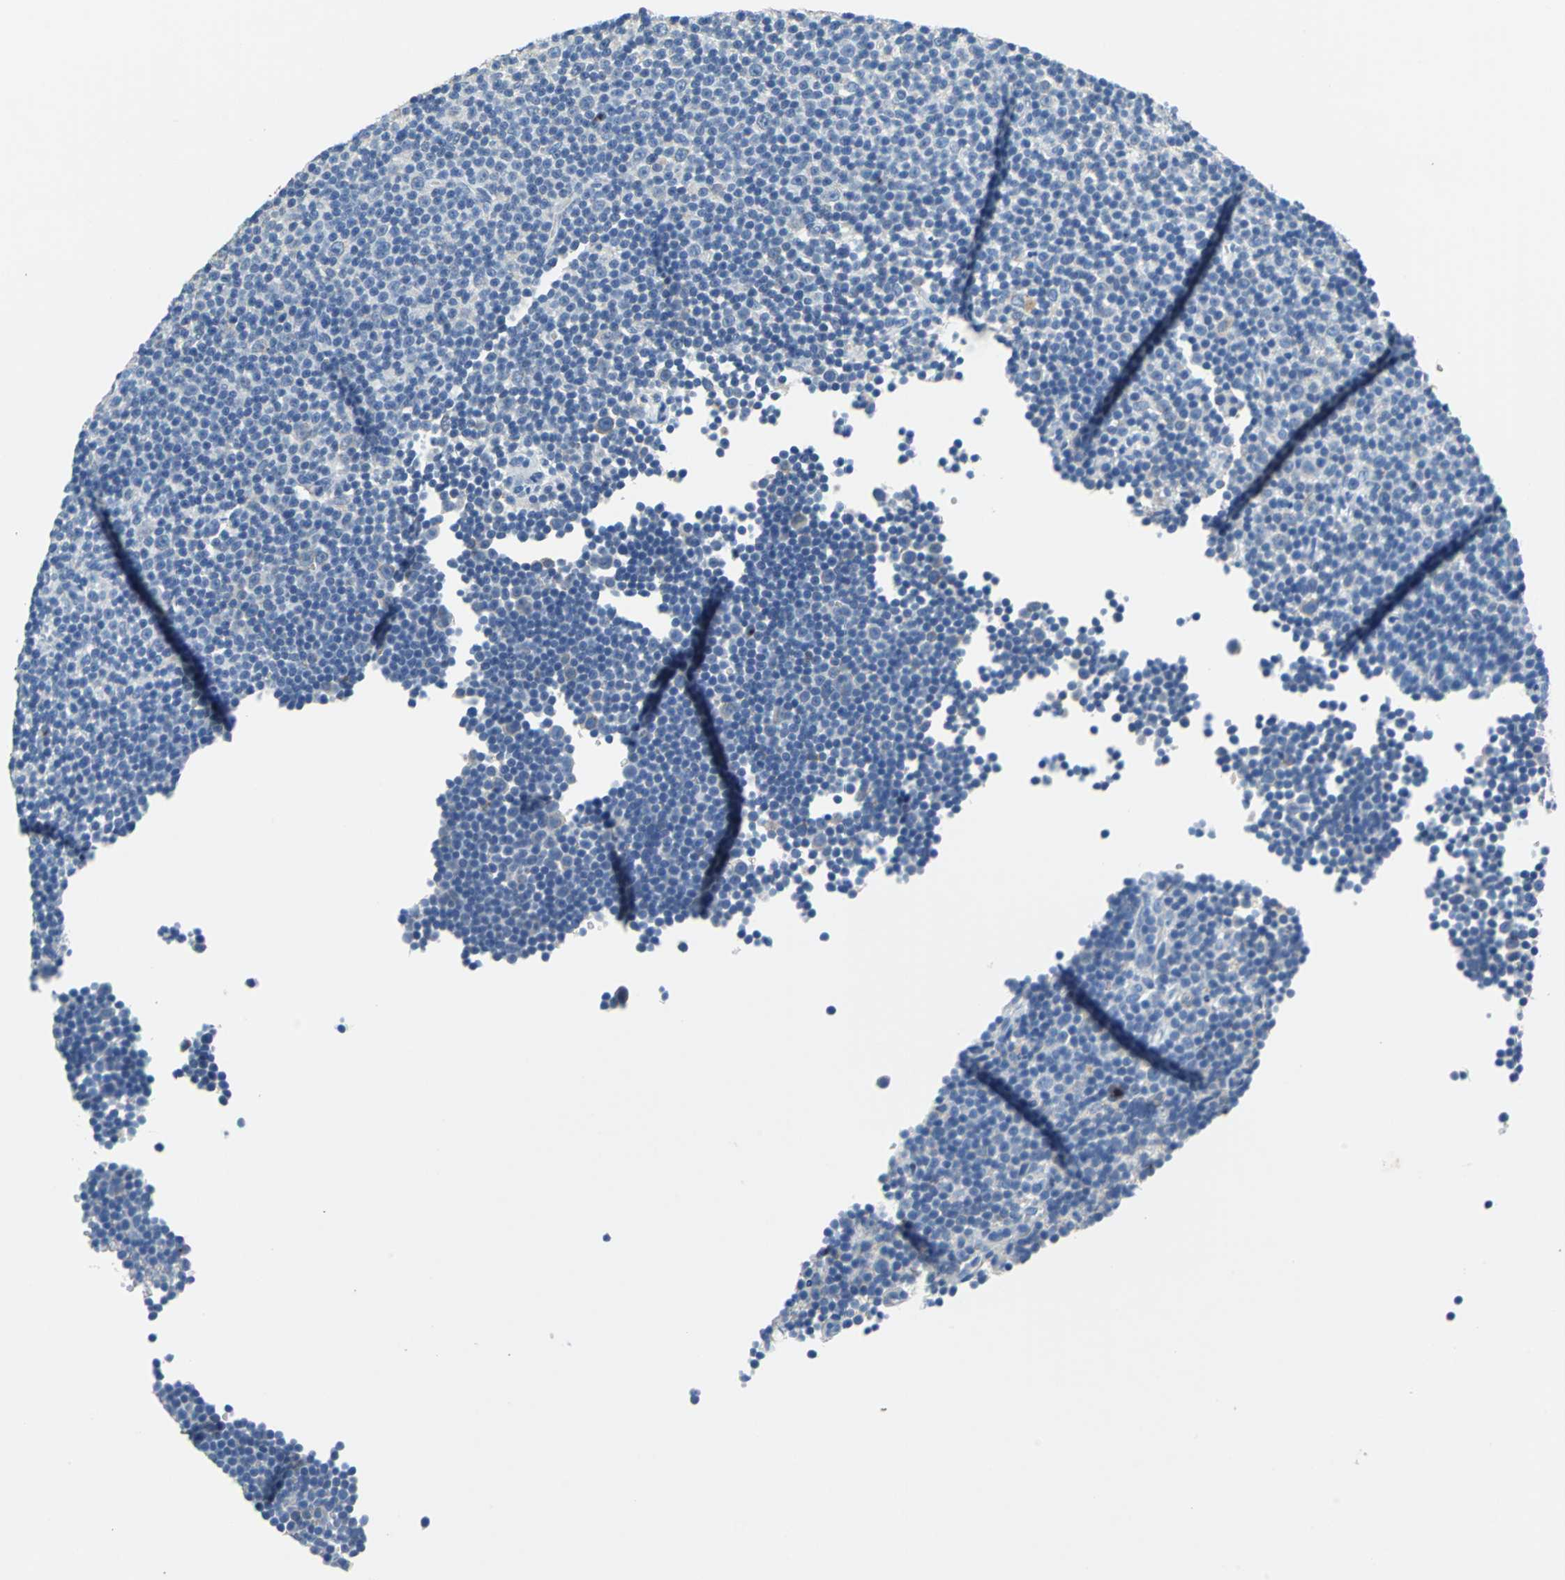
{"staining": {"intensity": "negative", "quantity": "none", "location": "none"}, "tissue": "lymphoma", "cell_type": "Tumor cells", "image_type": "cancer", "snomed": [{"axis": "morphology", "description": "Malignant lymphoma, non-Hodgkin's type, Low grade"}, {"axis": "topography", "description": "Lymph node"}], "caption": "Lymphoma was stained to show a protein in brown. There is no significant expression in tumor cells.", "gene": "TEX264", "patient": {"sex": "female", "age": 67}}